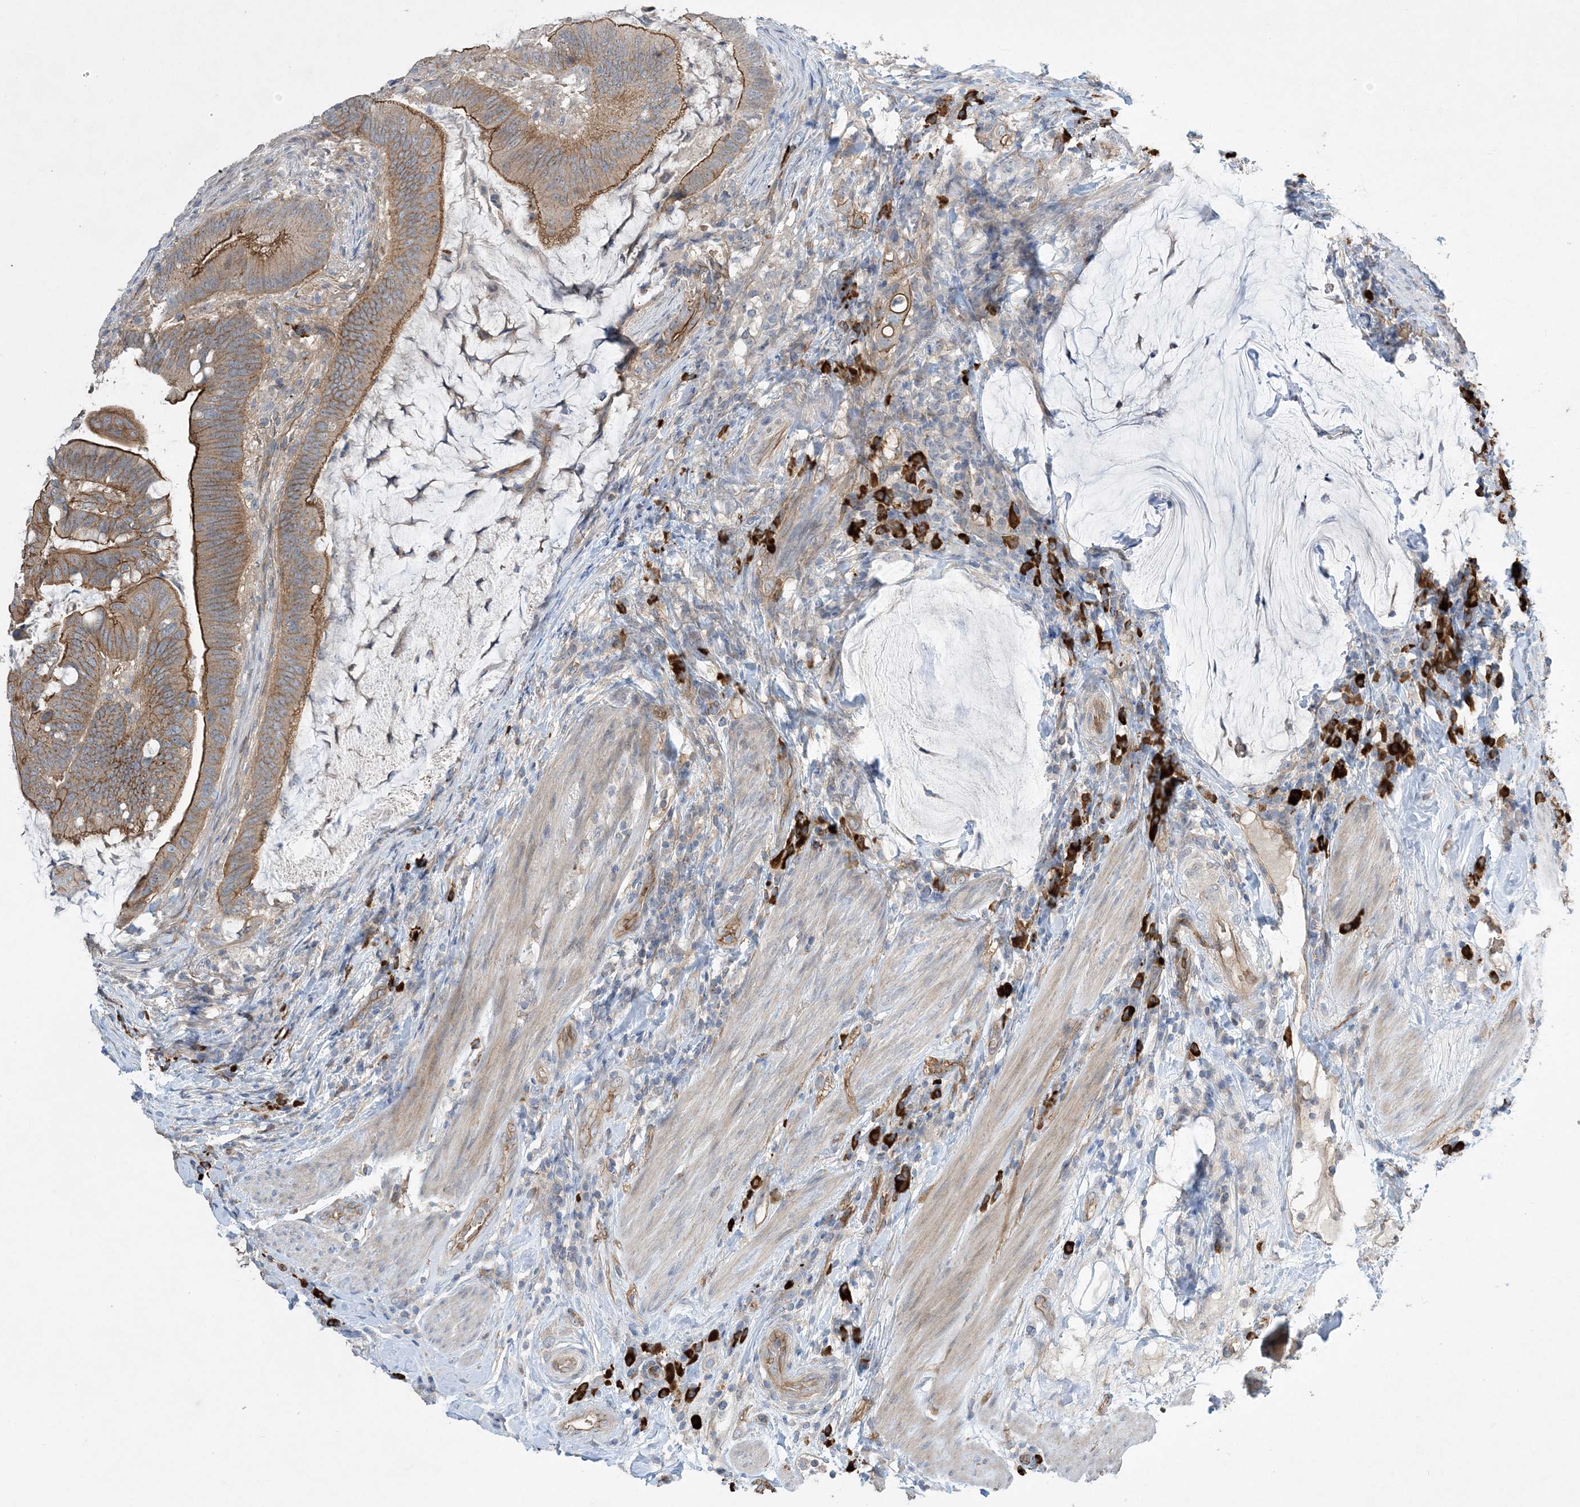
{"staining": {"intensity": "strong", "quantity": "25%-75%", "location": "cytoplasmic/membranous"}, "tissue": "colorectal cancer", "cell_type": "Tumor cells", "image_type": "cancer", "snomed": [{"axis": "morphology", "description": "Adenocarcinoma, NOS"}, {"axis": "topography", "description": "Colon"}], "caption": "Immunohistochemistry of colorectal cancer demonstrates high levels of strong cytoplasmic/membranous expression in about 25%-75% of tumor cells.", "gene": "AOC1", "patient": {"sex": "female", "age": 66}}